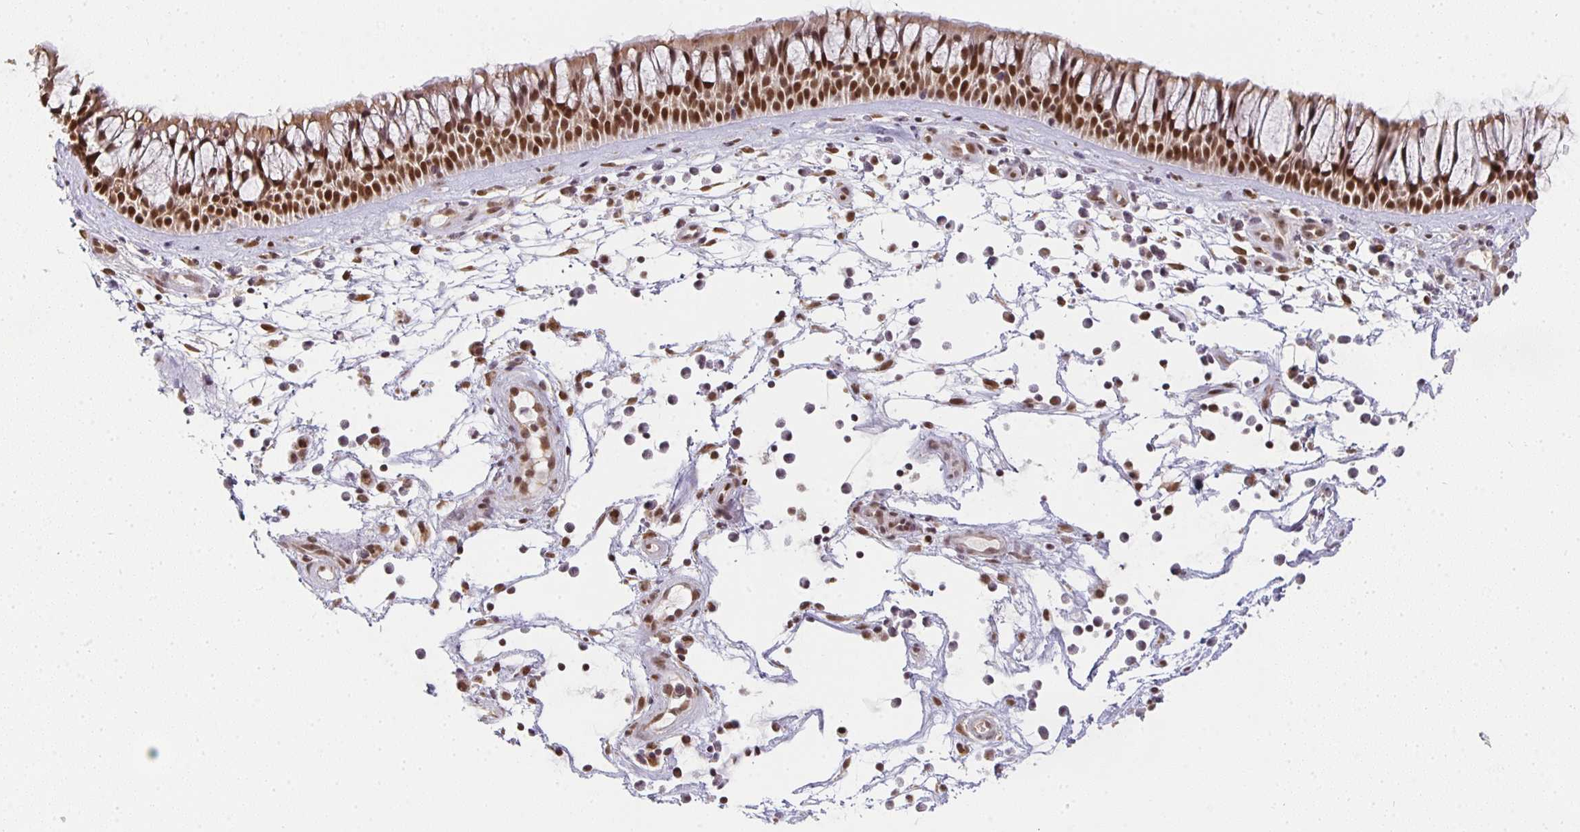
{"staining": {"intensity": "moderate", "quantity": ">75%", "location": "nuclear"}, "tissue": "nasopharynx", "cell_type": "Respiratory epithelial cells", "image_type": "normal", "snomed": [{"axis": "morphology", "description": "Normal tissue, NOS"}, {"axis": "topography", "description": "Nasopharynx"}], "caption": "The image demonstrates staining of unremarkable nasopharynx, revealing moderate nuclear protein staining (brown color) within respiratory epithelial cells. (brown staining indicates protein expression, while blue staining denotes nuclei).", "gene": "SMARCA2", "patient": {"sex": "male", "age": 56}}